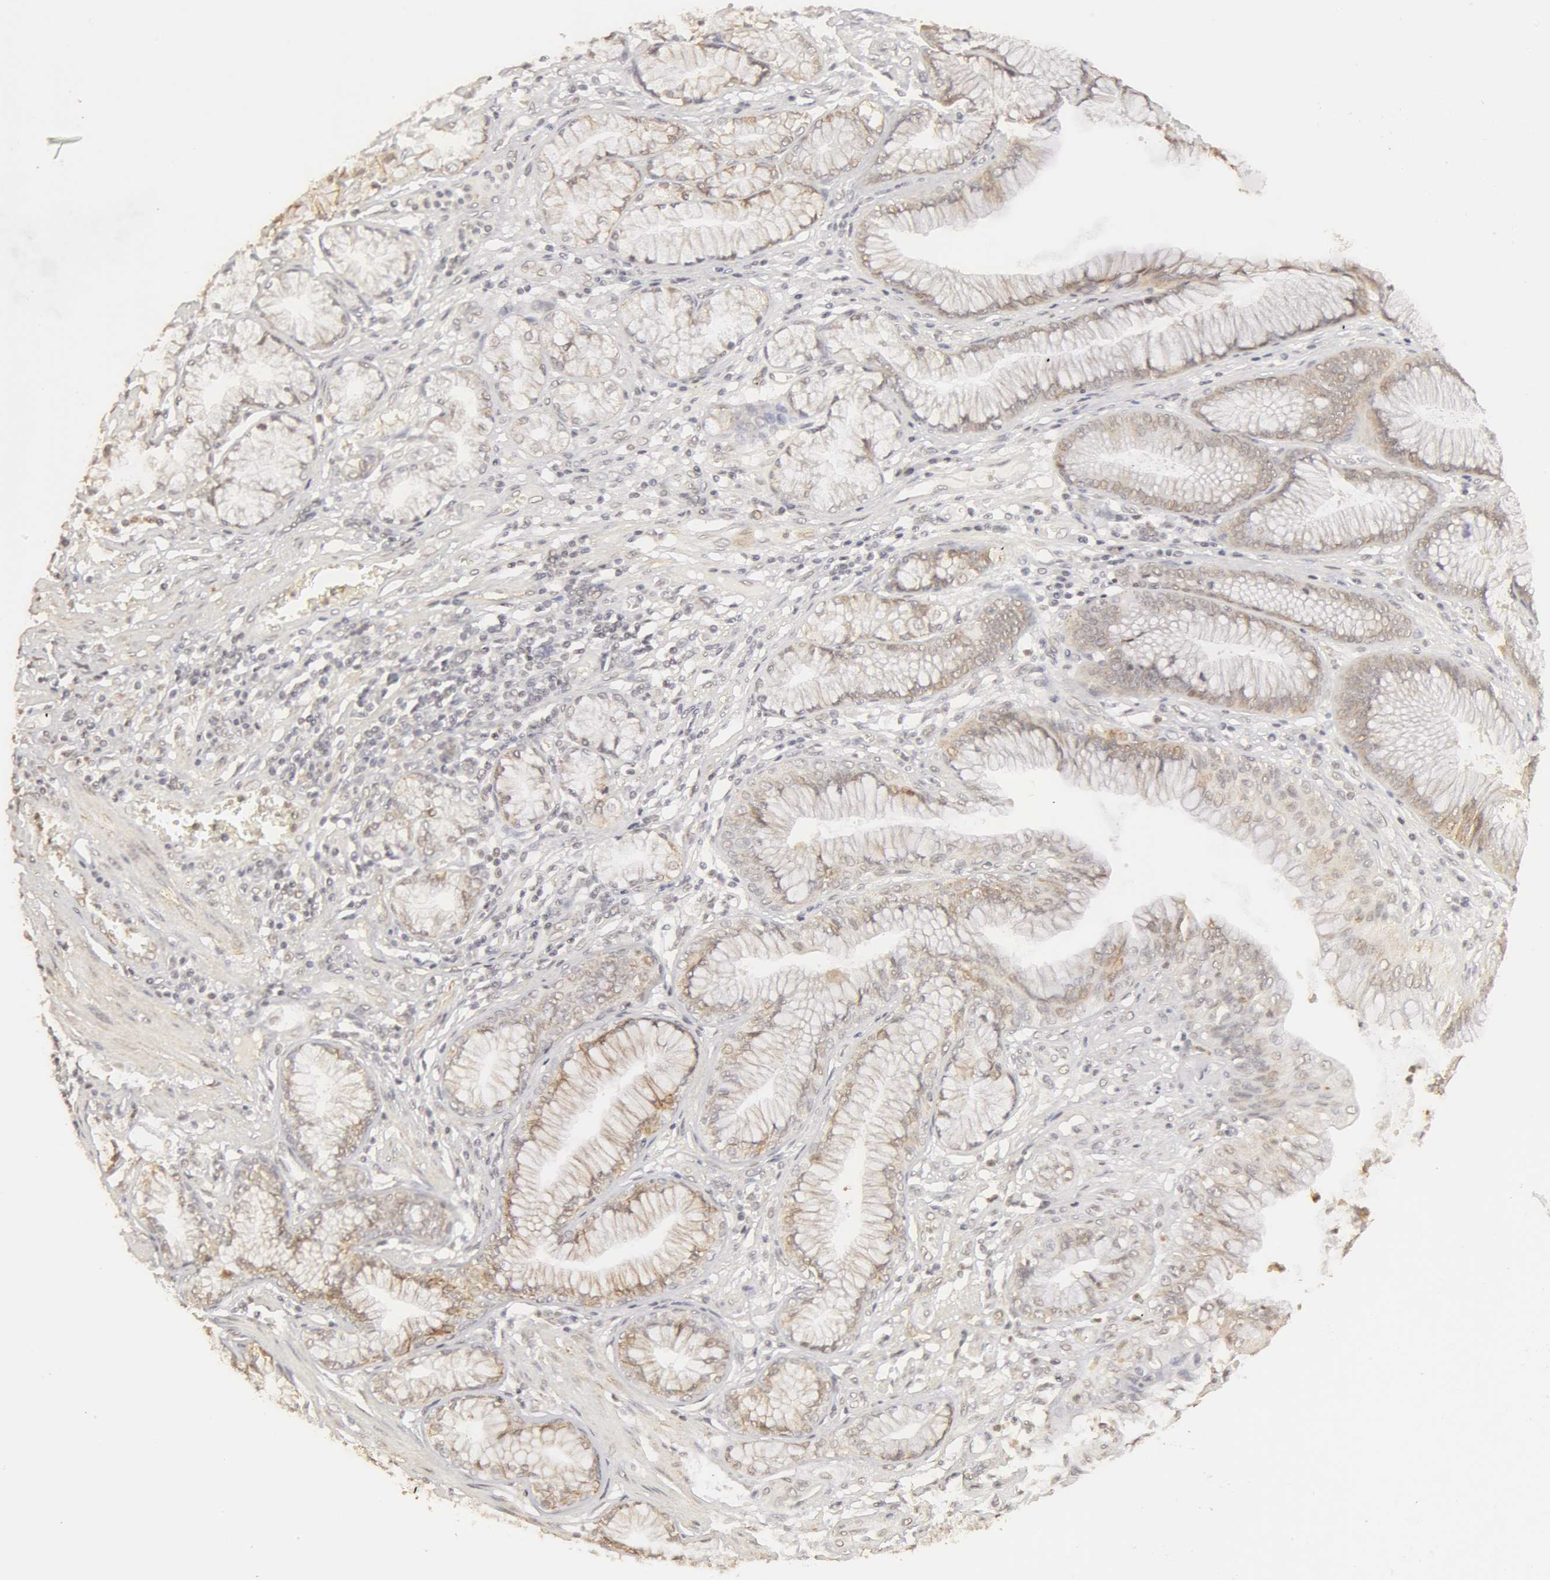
{"staining": {"intensity": "weak", "quantity": "<25%", "location": "nuclear"}, "tissue": "stomach cancer", "cell_type": "Tumor cells", "image_type": "cancer", "snomed": [{"axis": "morphology", "description": "Adenocarcinoma, NOS"}, {"axis": "topography", "description": "Pancreas"}, {"axis": "topography", "description": "Stomach, upper"}], "caption": "This photomicrograph is of adenocarcinoma (stomach) stained with immunohistochemistry to label a protein in brown with the nuclei are counter-stained blue. There is no staining in tumor cells.", "gene": "ADAM10", "patient": {"sex": "male", "age": 77}}